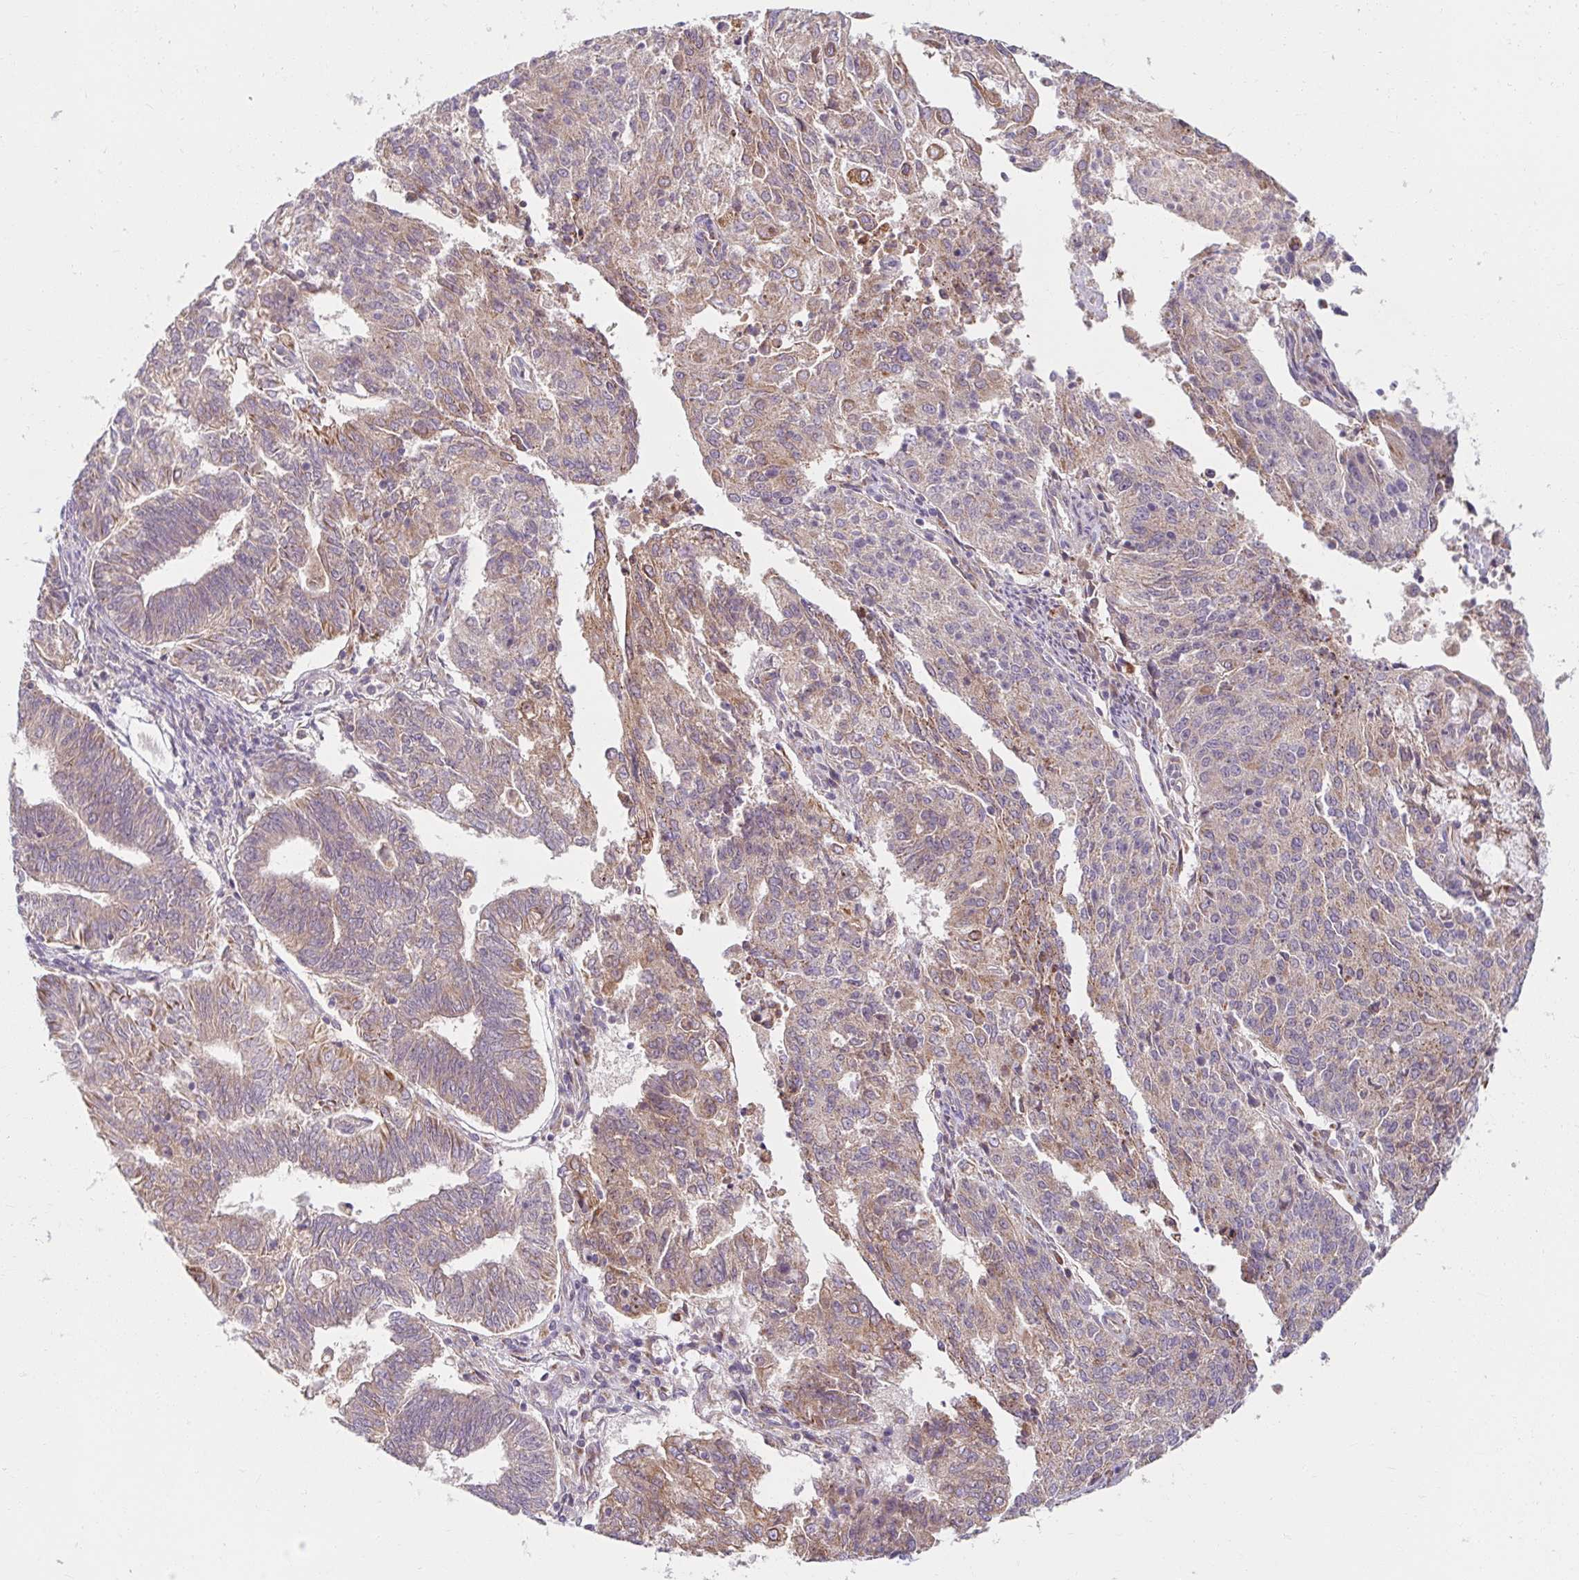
{"staining": {"intensity": "weak", "quantity": "25%-75%", "location": "cytoplasmic/membranous"}, "tissue": "endometrial cancer", "cell_type": "Tumor cells", "image_type": "cancer", "snomed": [{"axis": "morphology", "description": "Adenocarcinoma, NOS"}, {"axis": "topography", "description": "Endometrium"}], "caption": "This histopathology image exhibits adenocarcinoma (endometrial) stained with immunohistochemistry (IHC) to label a protein in brown. The cytoplasmic/membranous of tumor cells show weak positivity for the protein. Nuclei are counter-stained blue.", "gene": "SKP2", "patient": {"sex": "female", "age": 82}}